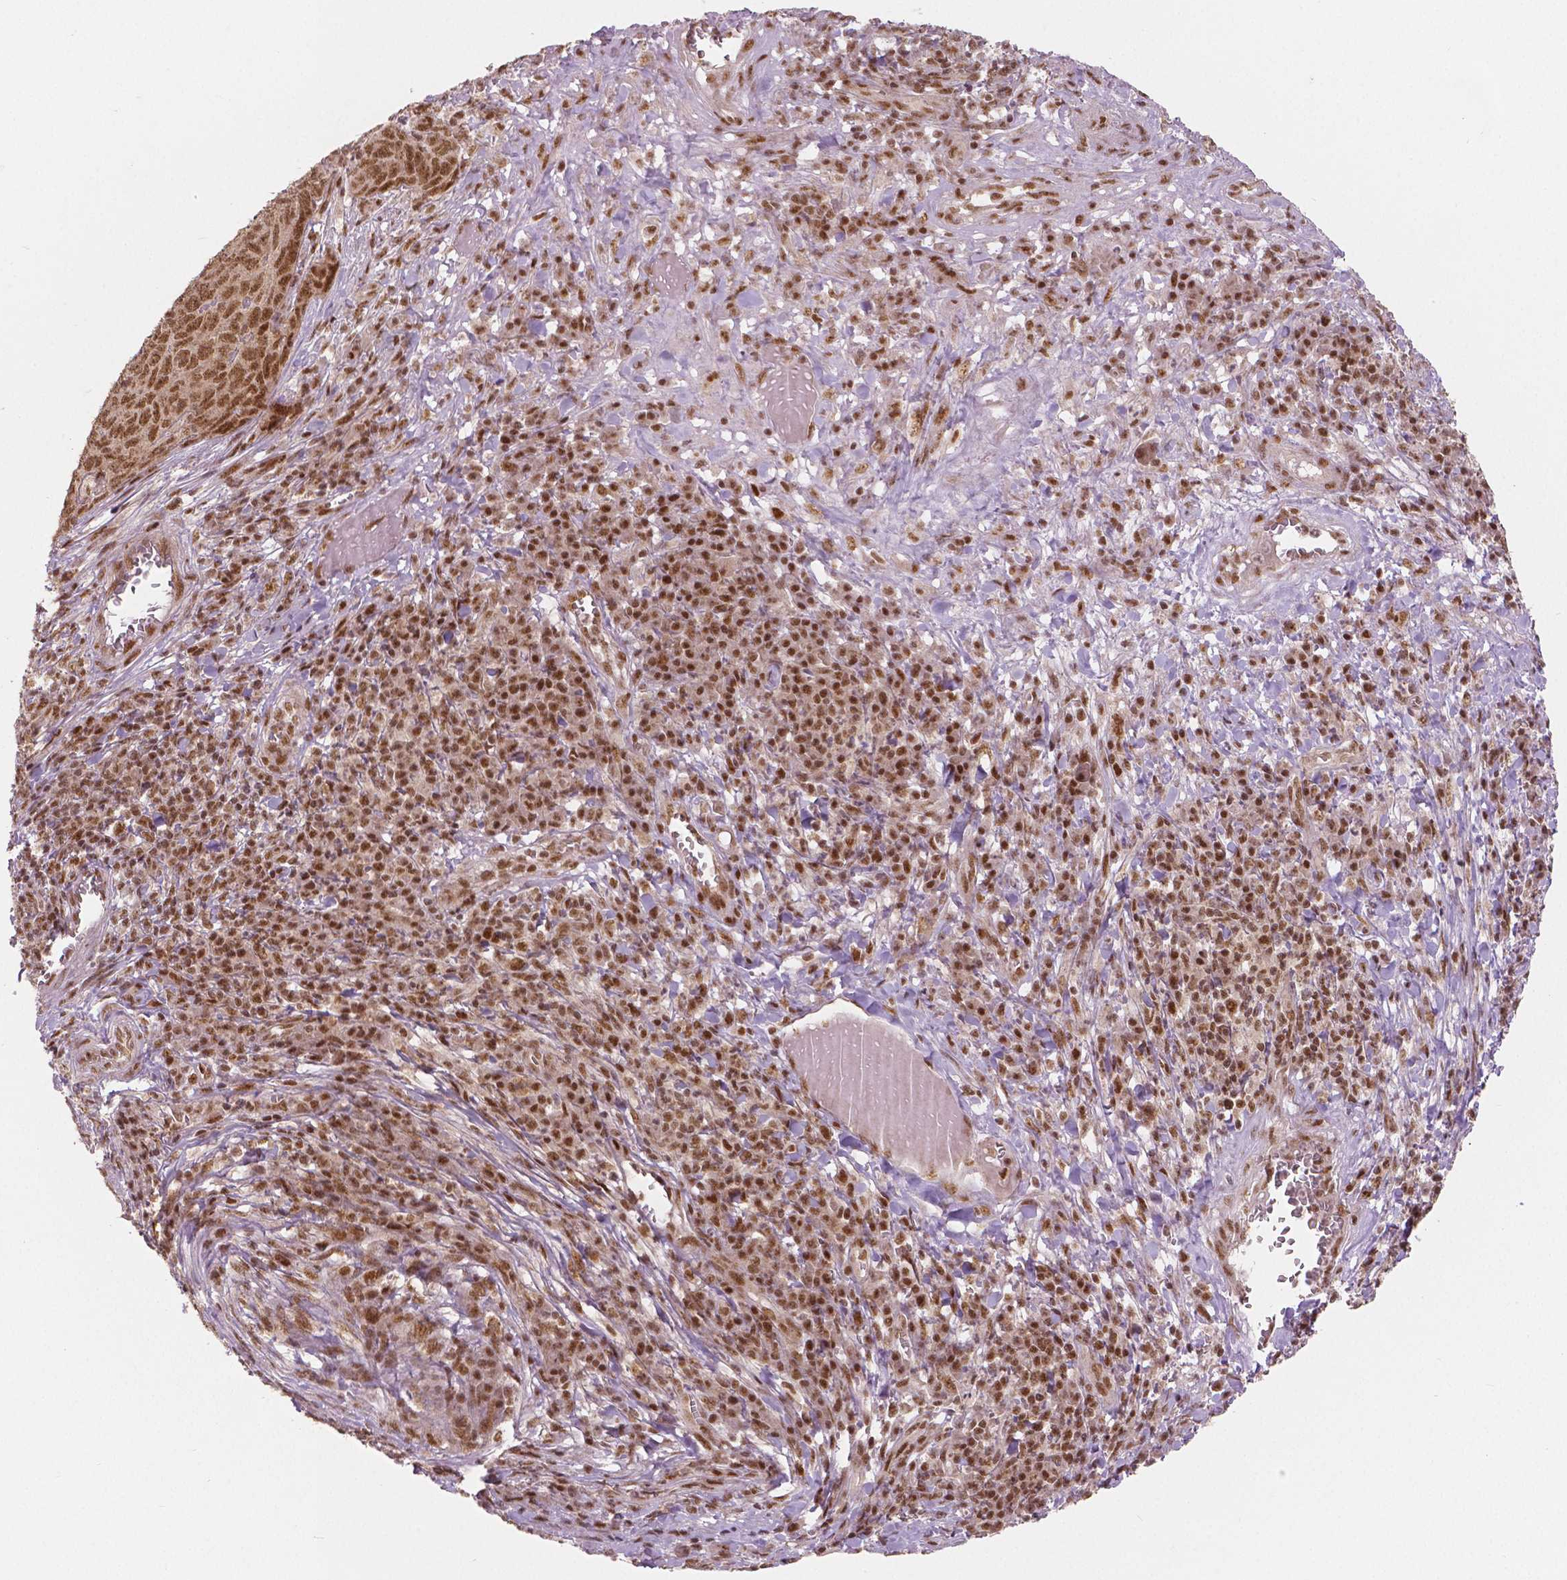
{"staining": {"intensity": "moderate", "quantity": ">75%", "location": "nuclear"}, "tissue": "skin cancer", "cell_type": "Tumor cells", "image_type": "cancer", "snomed": [{"axis": "morphology", "description": "Squamous cell carcinoma, NOS"}, {"axis": "topography", "description": "Skin"}, {"axis": "topography", "description": "Anal"}], "caption": "Skin cancer (squamous cell carcinoma) tissue exhibits moderate nuclear expression in about >75% of tumor cells, visualized by immunohistochemistry. (Brightfield microscopy of DAB IHC at high magnification).", "gene": "NSD2", "patient": {"sex": "female", "age": 51}}